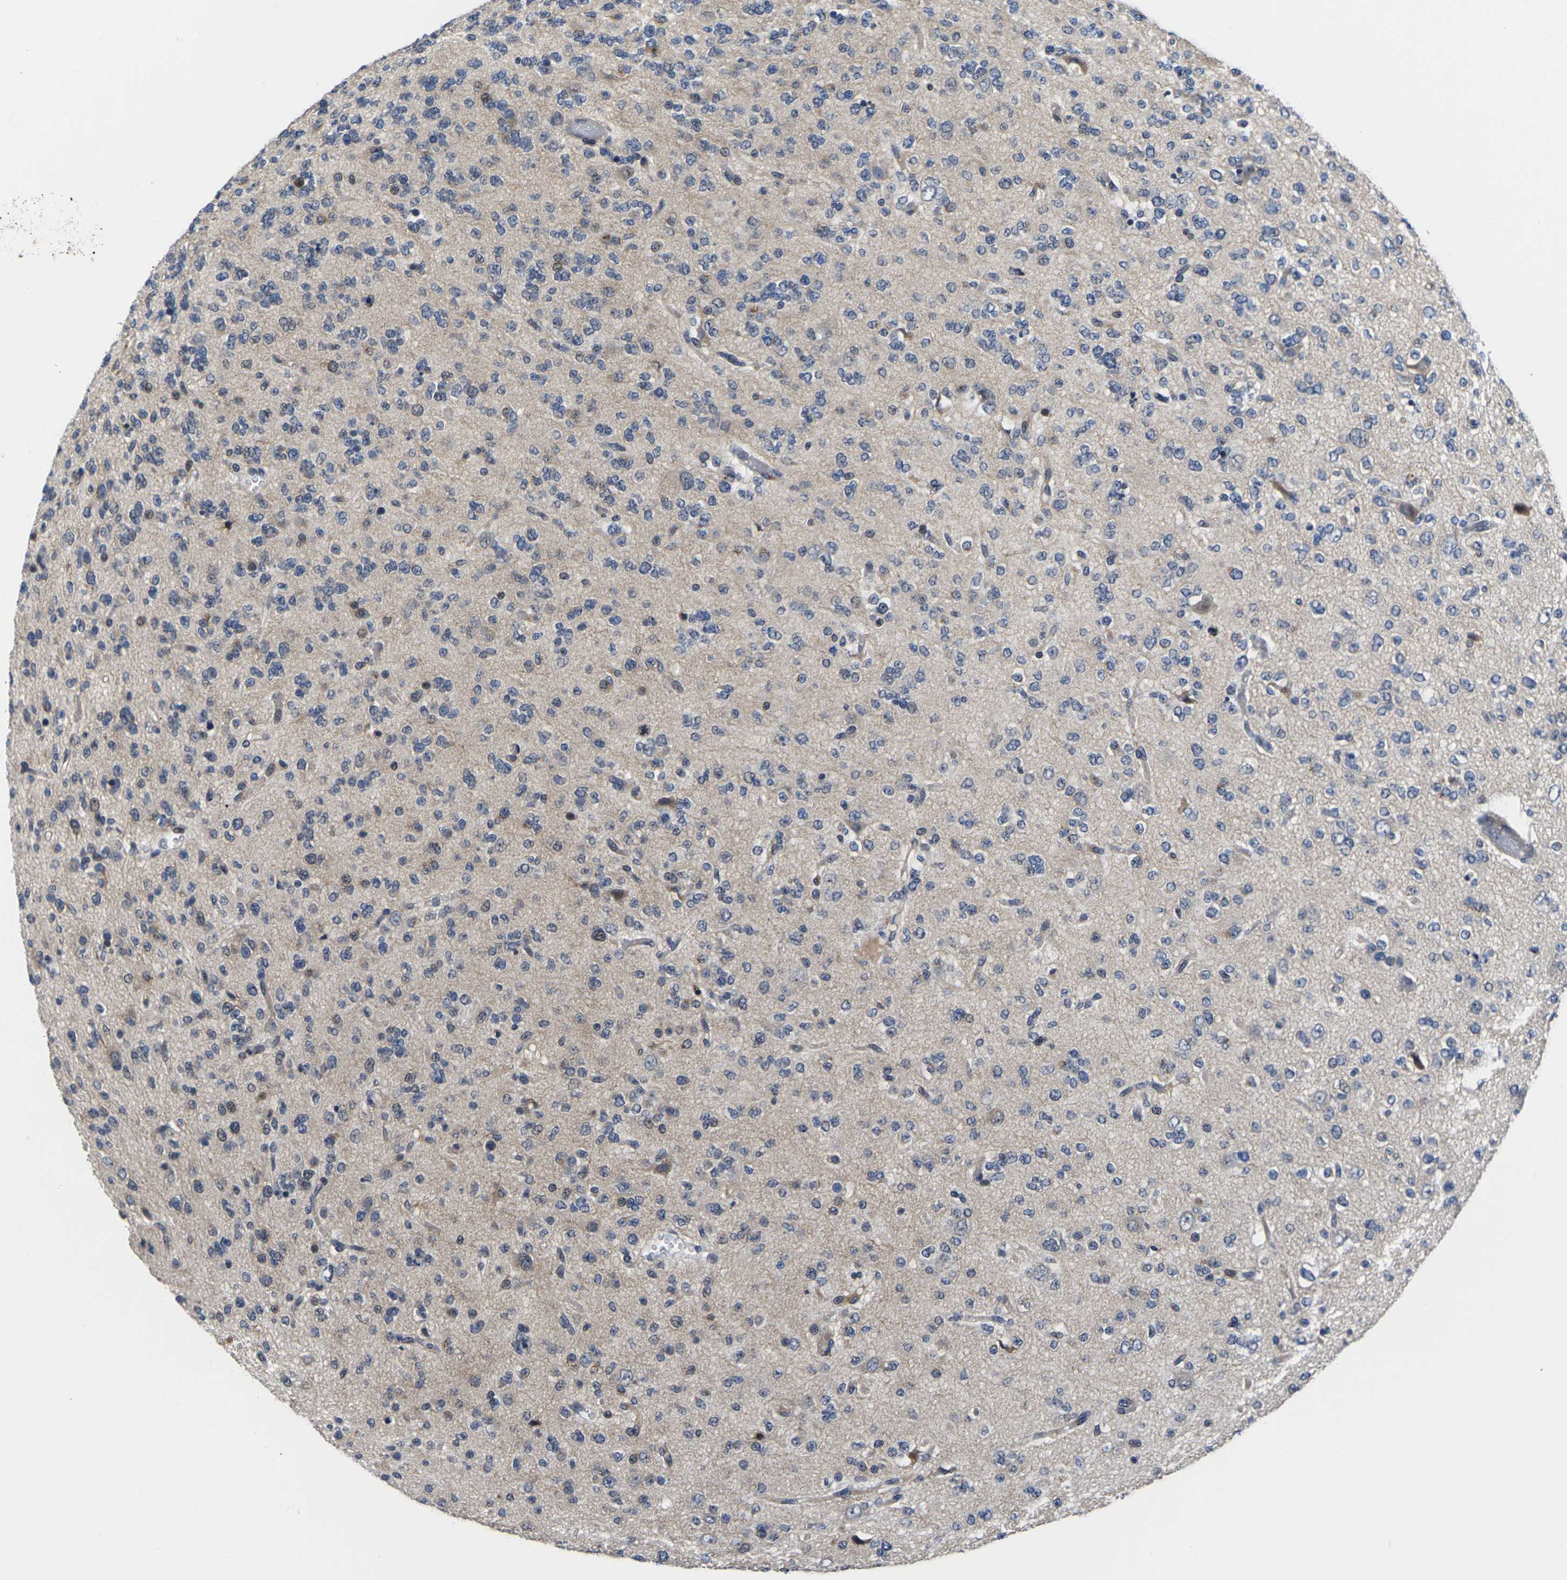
{"staining": {"intensity": "weak", "quantity": "<25%", "location": "cytoplasmic/membranous,nuclear"}, "tissue": "glioma", "cell_type": "Tumor cells", "image_type": "cancer", "snomed": [{"axis": "morphology", "description": "Glioma, malignant, Low grade"}, {"axis": "topography", "description": "Brain"}], "caption": "This is an immunohistochemistry photomicrograph of human glioma. There is no positivity in tumor cells.", "gene": "ST6GAL2", "patient": {"sex": "male", "age": 38}}